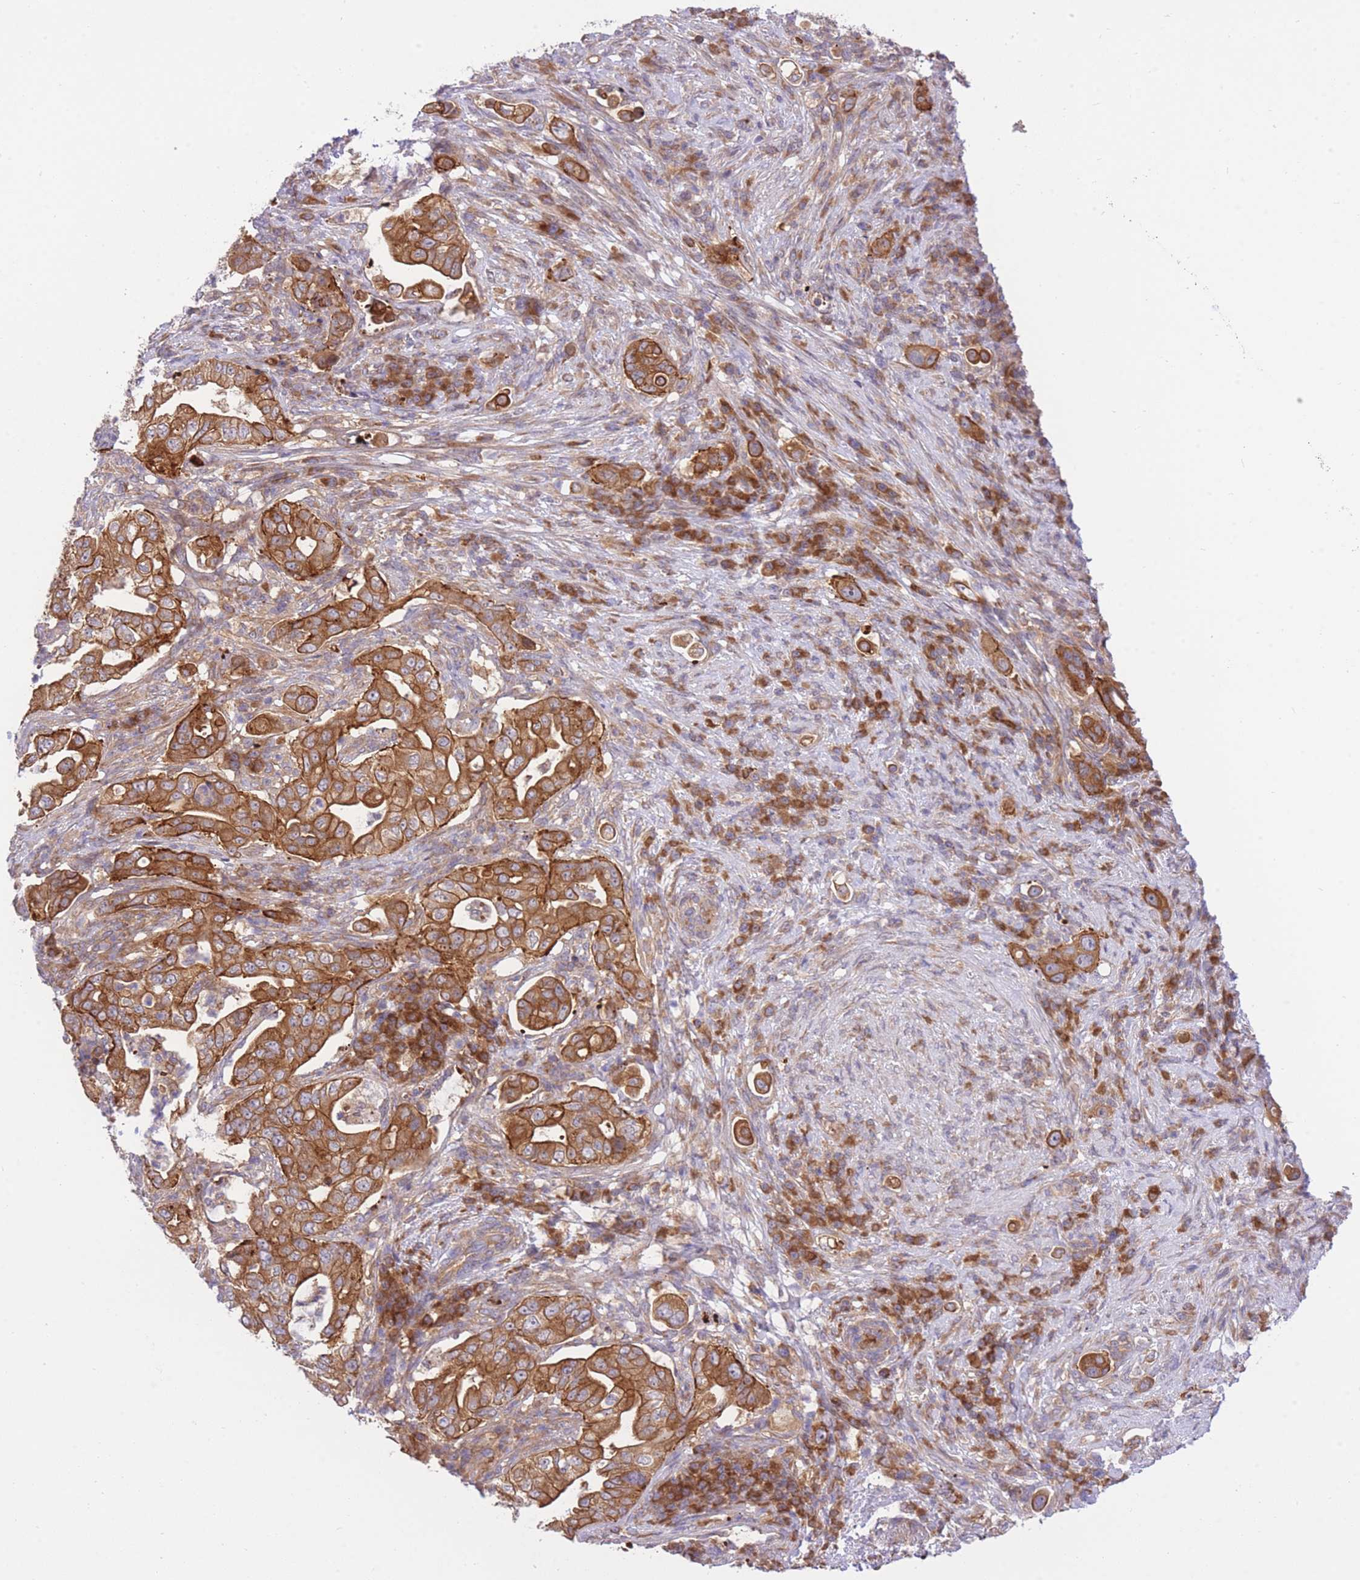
{"staining": {"intensity": "strong", "quantity": ">75%", "location": "cytoplasmic/membranous"}, "tissue": "pancreatic cancer", "cell_type": "Tumor cells", "image_type": "cancer", "snomed": [{"axis": "morphology", "description": "Normal tissue, NOS"}, {"axis": "morphology", "description": "Adenocarcinoma, NOS"}, {"axis": "topography", "description": "Lymph node"}, {"axis": "topography", "description": "Pancreas"}], "caption": "A photomicrograph of human pancreatic cancer (adenocarcinoma) stained for a protein displays strong cytoplasmic/membranous brown staining in tumor cells.", "gene": "EIF2B2", "patient": {"sex": "female", "age": 67}}